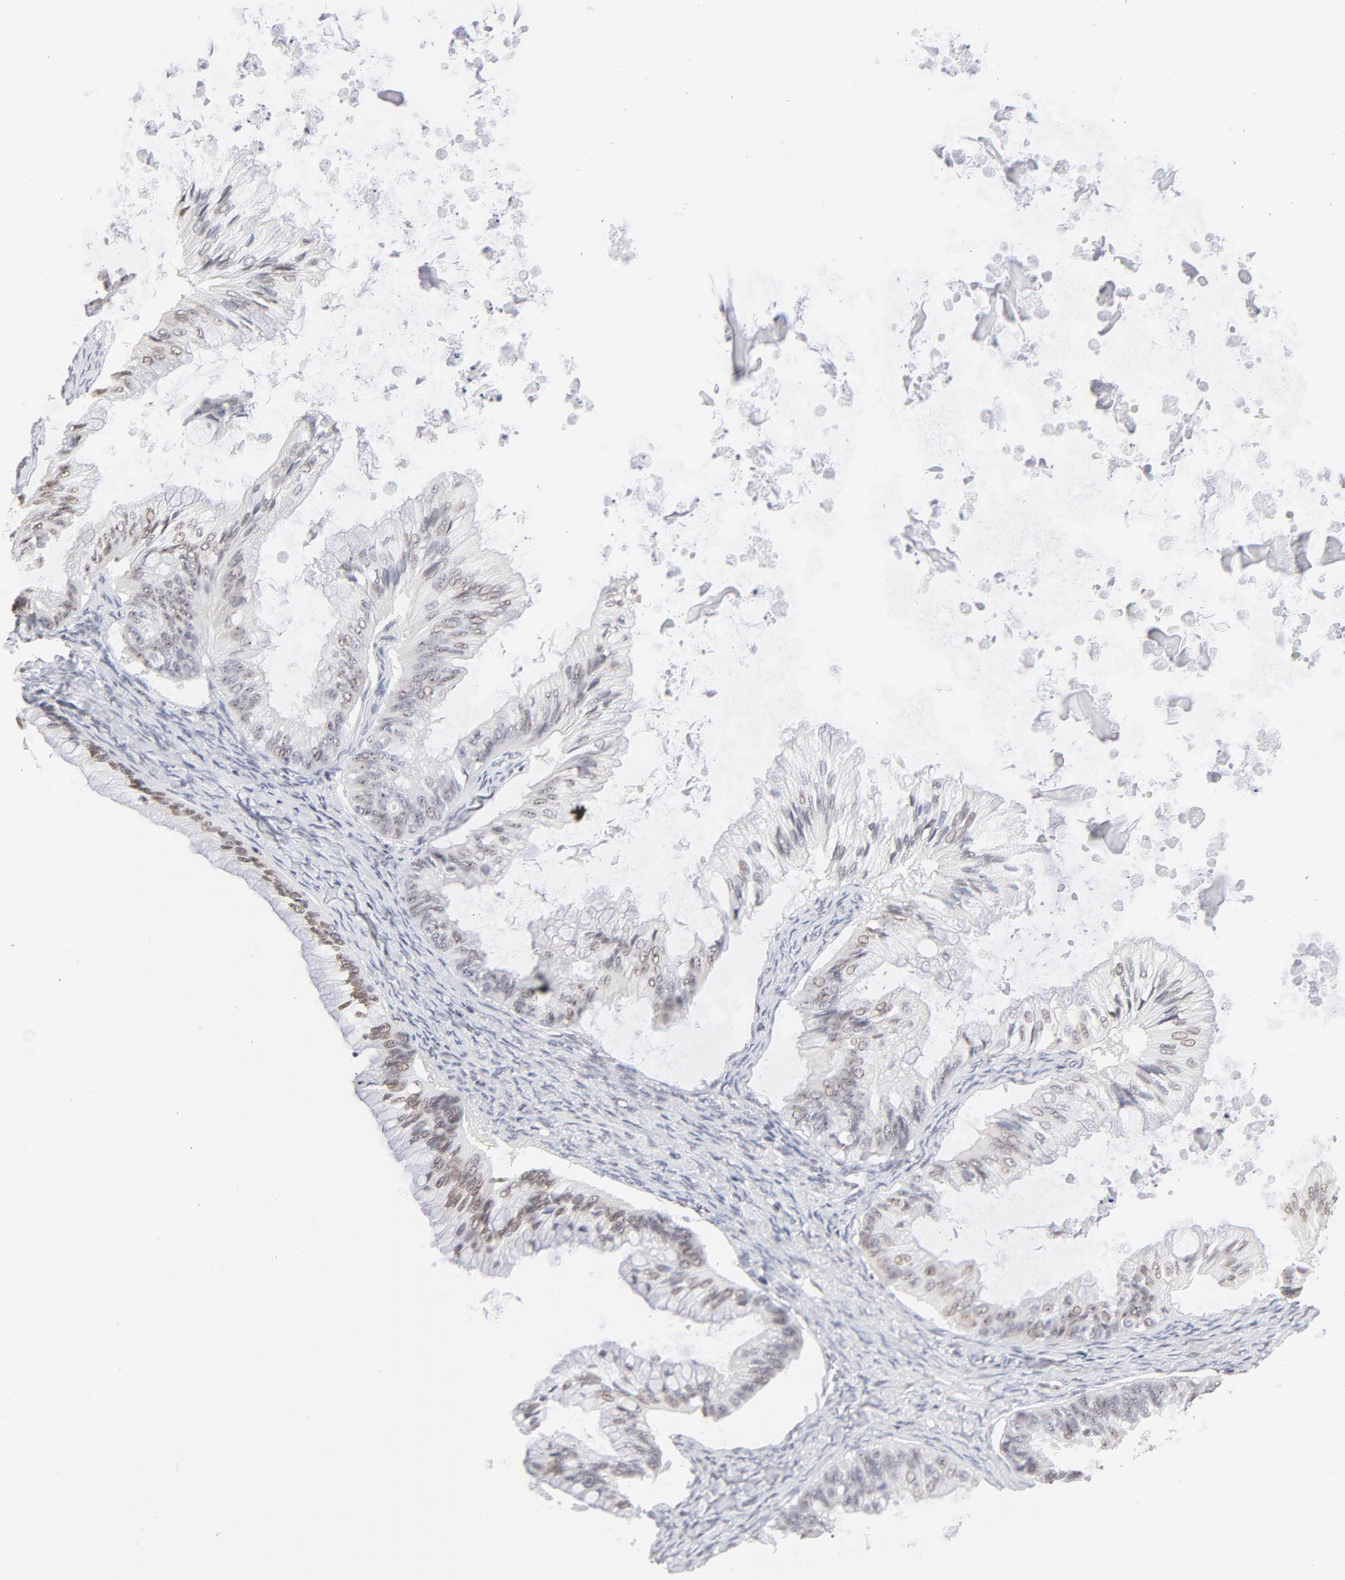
{"staining": {"intensity": "negative", "quantity": "none", "location": "none"}, "tissue": "ovarian cancer", "cell_type": "Tumor cells", "image_type": "cancer", "snomed": [{"axis": "morphology", "description": "Cystadenocarcinoma, mucinous, NOS"}, {"axis": "topography", "description": "Ovary"}], "caption": "A high-resolution histopathology image shows IHC staining of ovarian cancer (mucinous cystadenocarcinoma), which reveals no significant positivity in tumor cells.", "gene": "NFIL3", "patient": {"sex": "female", "age": 57}}